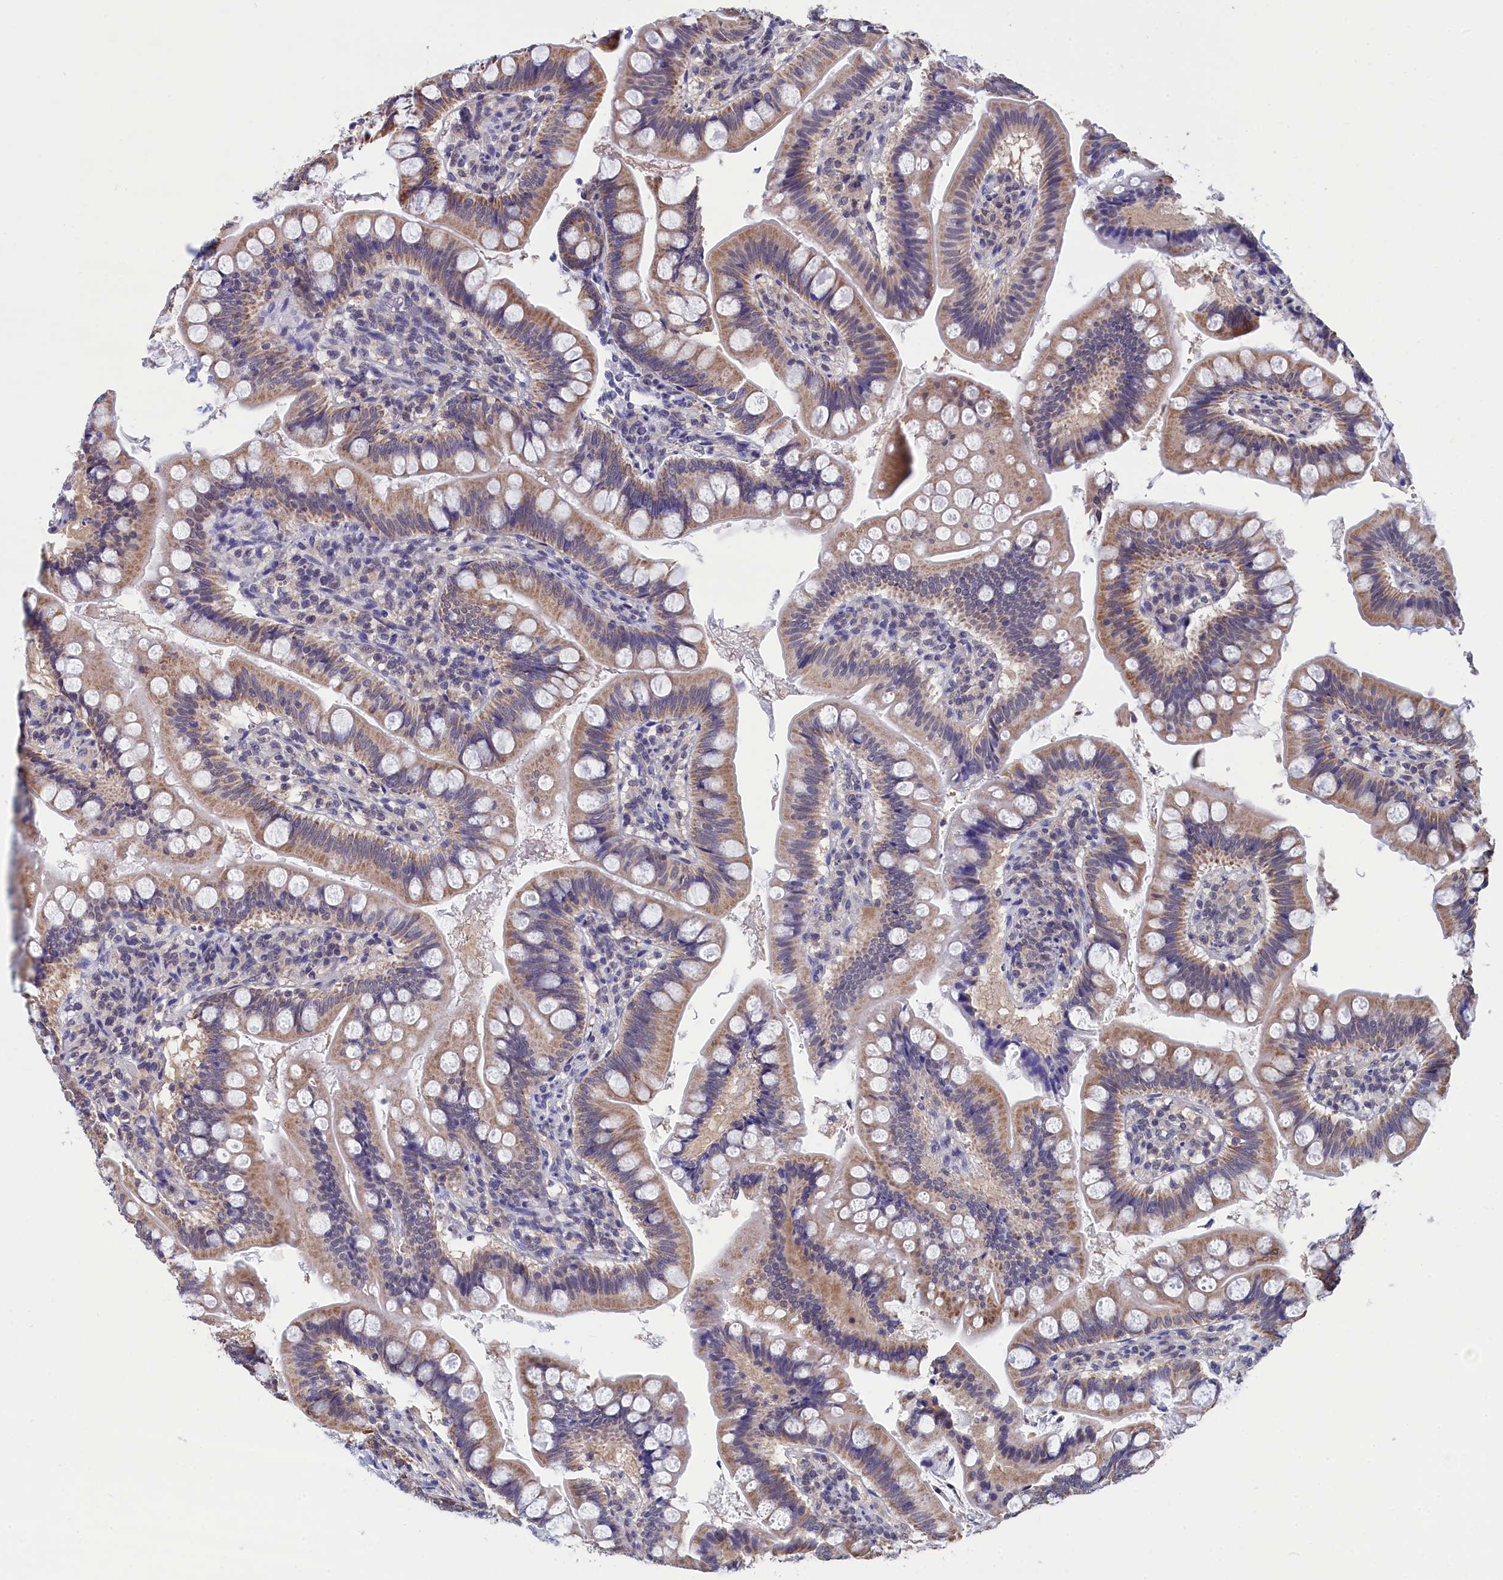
{"staining": {"intensity": "moderate", "quantity": ">75%", "location": "cytoplasmic/membranous"}, "tissue": "small intestine", "cell_type": "Glandular cells", "image_type": "normal", "snomed": [{"axis": "morphology", "description": "Normal tissue, NOS"}, {"axis": "topography", "description": "Small intestine"}], "caption": "Unremarkable small intestine demonstrates moderate cytoplasmic/membranous staining in approximately >75% of glandular cells The protein of interest is shown in brown color, while the nuclei are stained blue..", "gene": "PGP", "patient": {"sex": "male", "age": 7}}